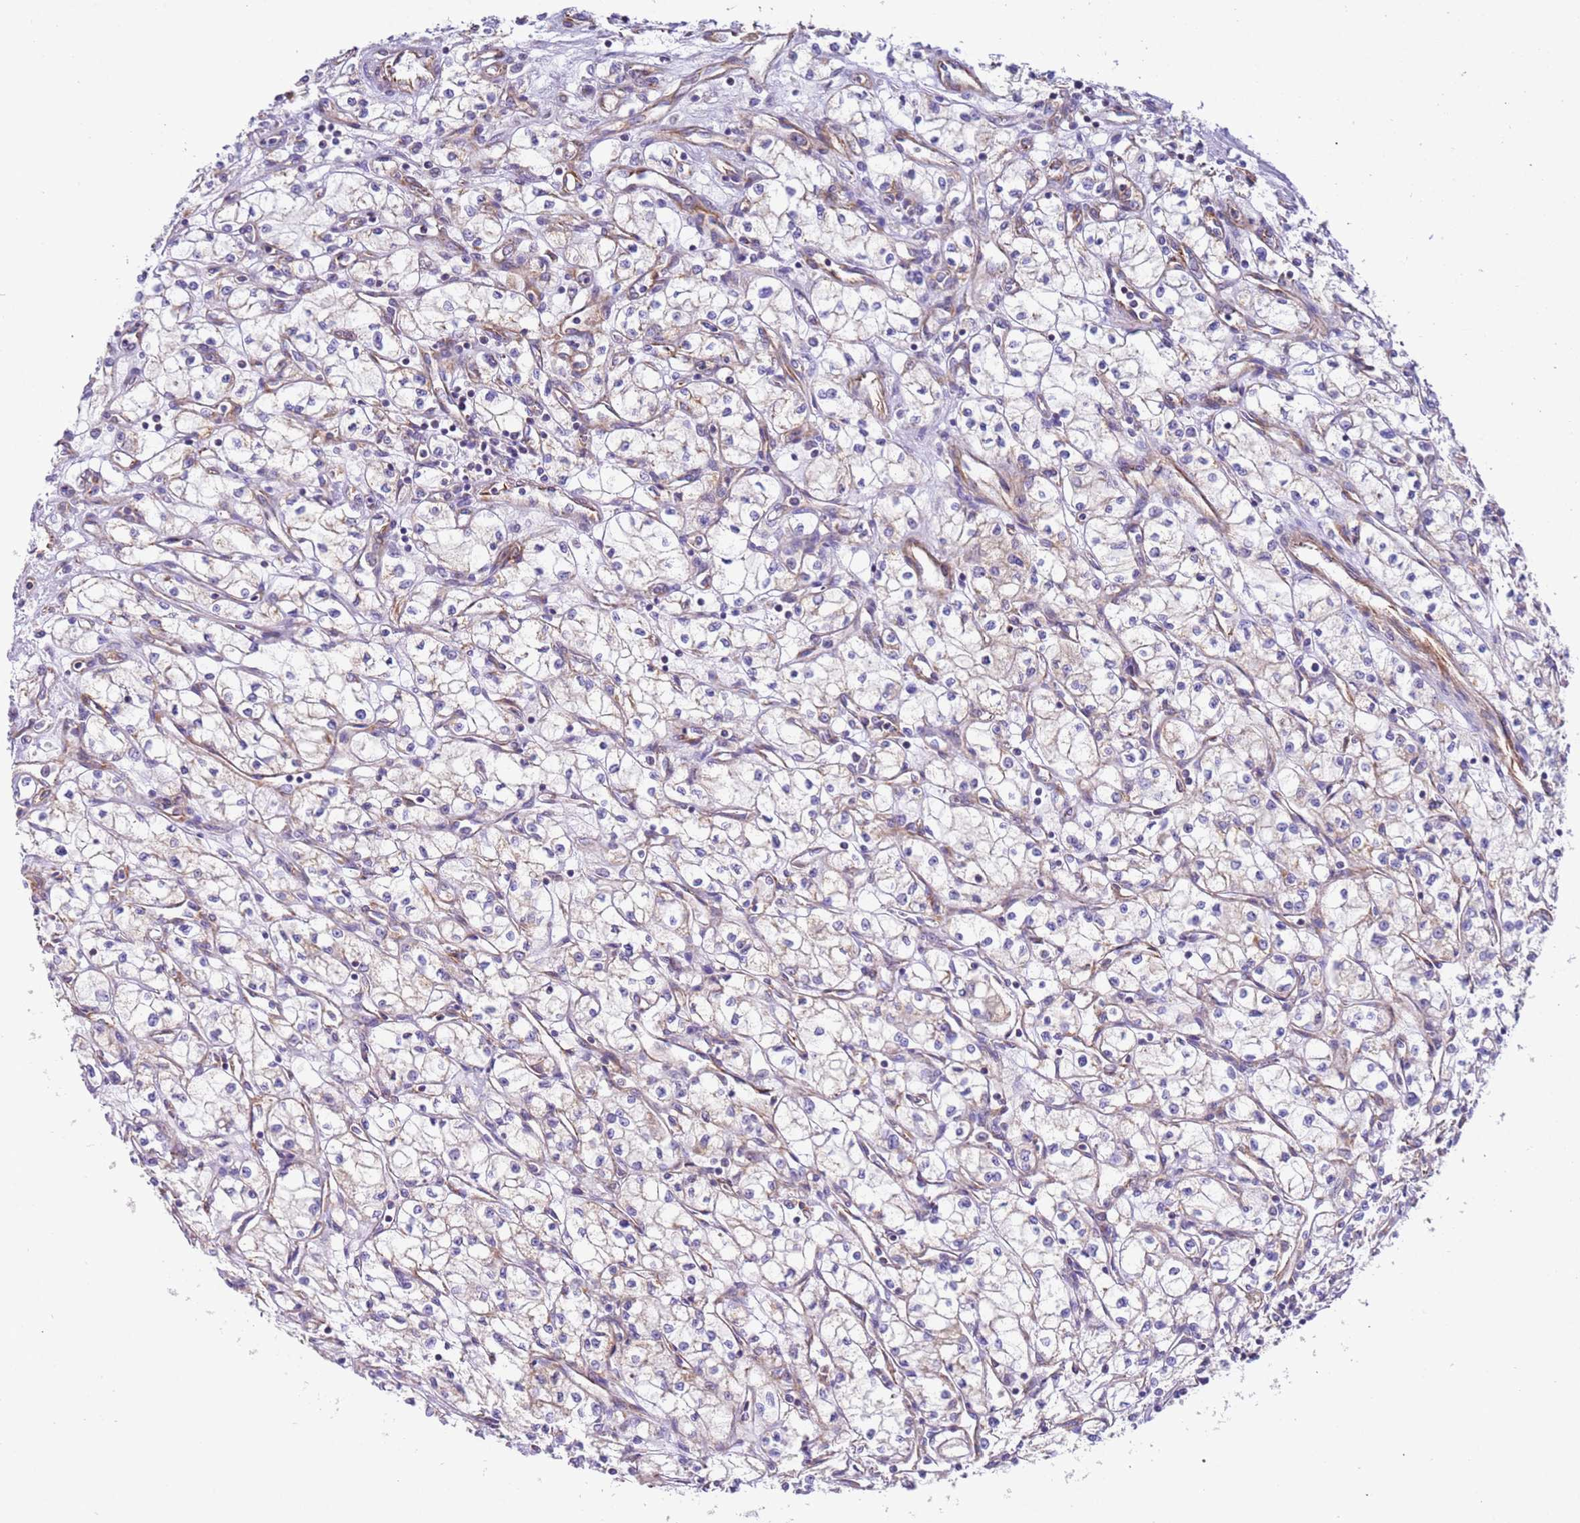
{"staining": {"intensity": "negative", "quantity": "none", "location": "none"}, "tissue": "renal cancer", "cell_type": "Tumor cells", "image_type": "cancer", "snomed": [{"axis": "morphology", "description": "Adenocarcinoma, NOS"}, {"axis": "topography", "description": "Kidney"}], "caption": "Tumor cells show no significant positivity in renal adenocarcinoma.", "gene": "MRPL20", "patient": {"sex": "male", "age": 59}}